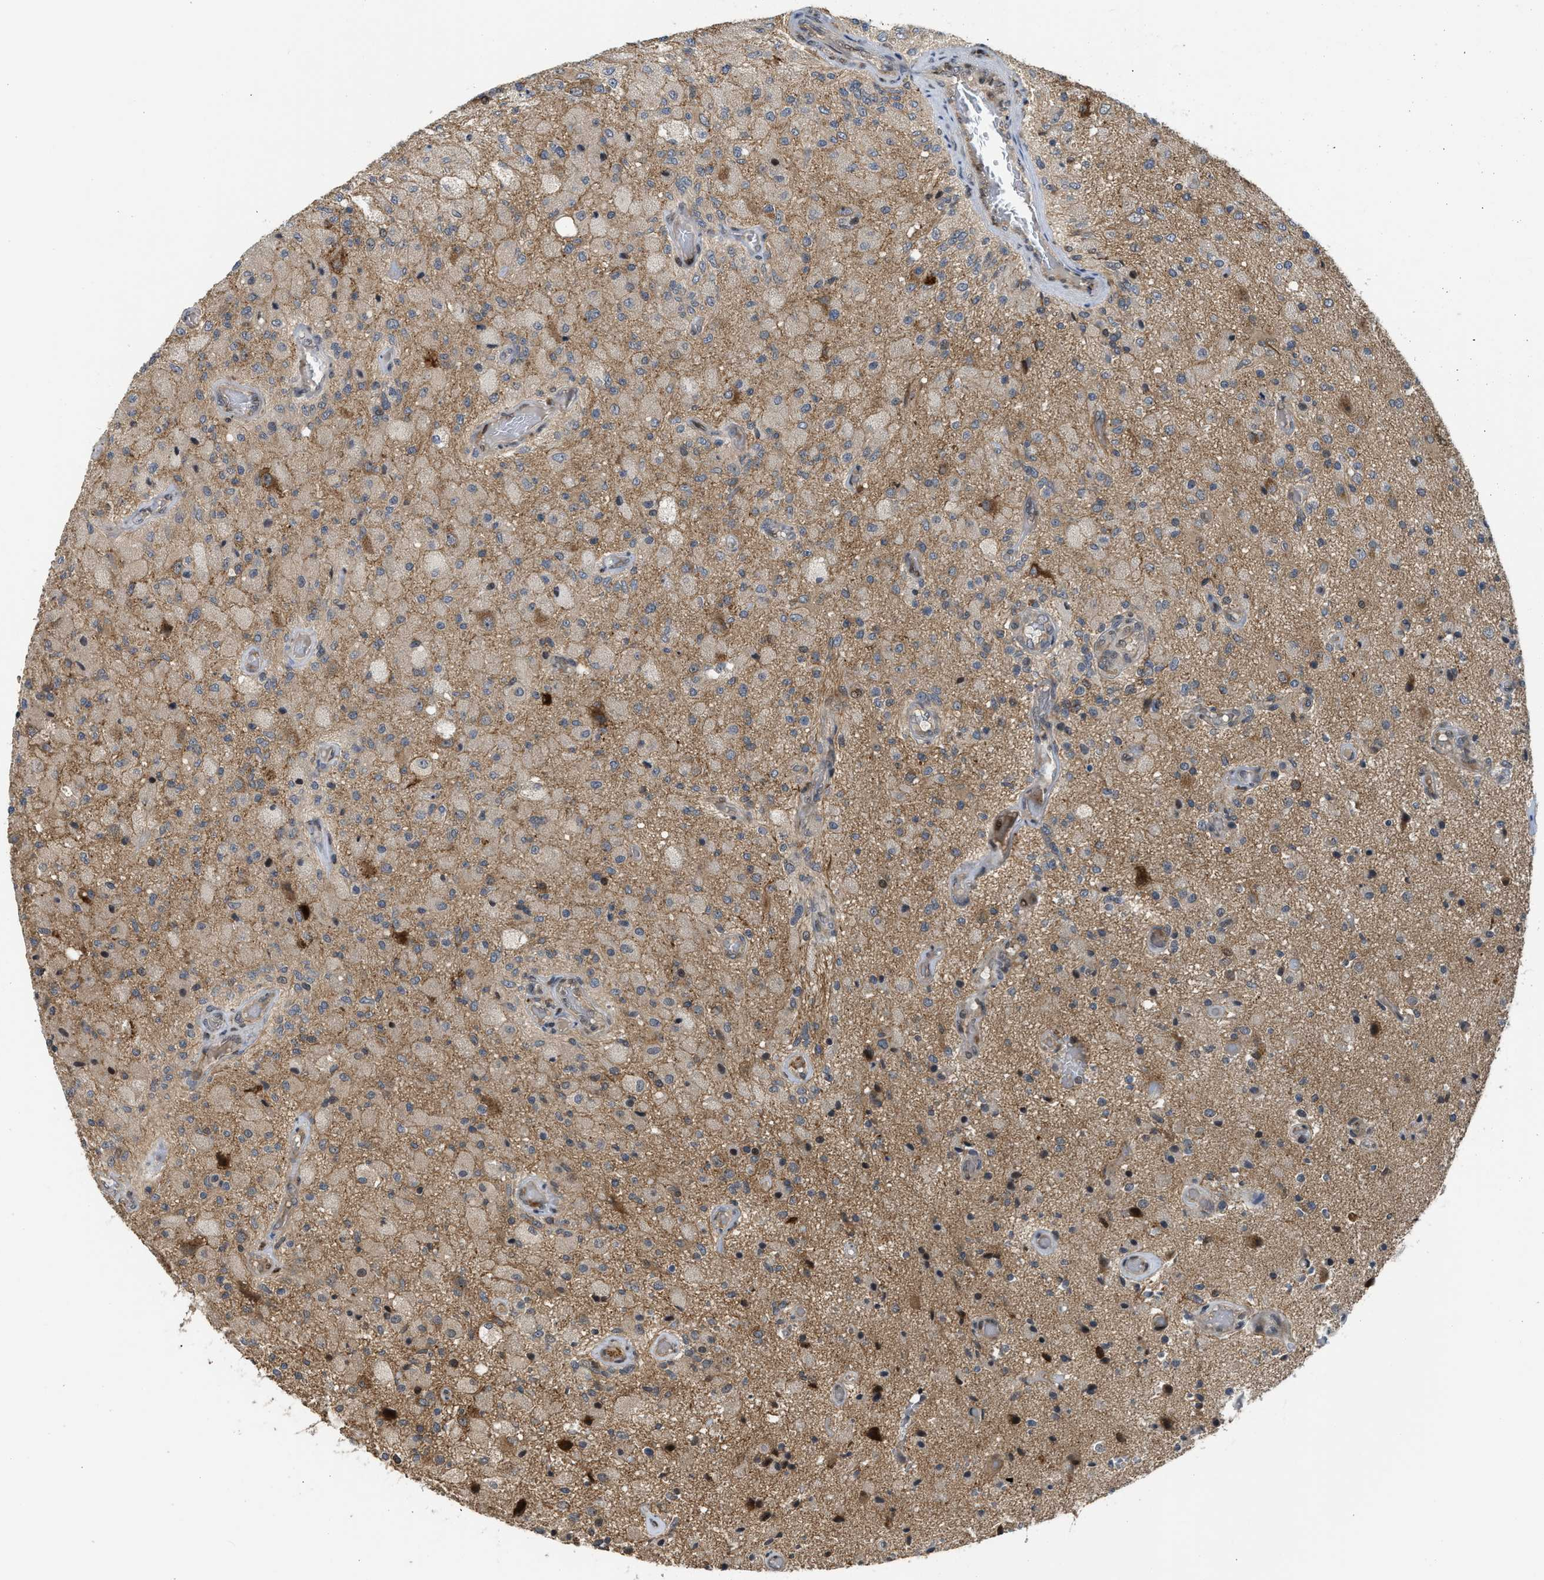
{"staining": {"intensity": "weak", "quantity": ">75%", "location": "cytoplasmic/membranous"}, "tissue": "glioma", "cell_type": "Tumor cells", "image_type": "cancer", "snomed": [{"axis": "morphology", "description": "Normal tissue, NOS"}, {"axis": "morphology", "description": "Glioma, malignant, High grade"}, {"axis": "topography", "description": "Cerebral cortex"}], "caption": "The photomicrograph exhibits staining of glioma, revealing weak cytoplasmic/membranous protein positivity (brown color) within tumor cells. (DAB (3,3'-diaminobenzidine) IHC with brightfield microscopy, high magnification).", "gene": "DNAJC28", "patient": {"sex": "male", "age": 77}}